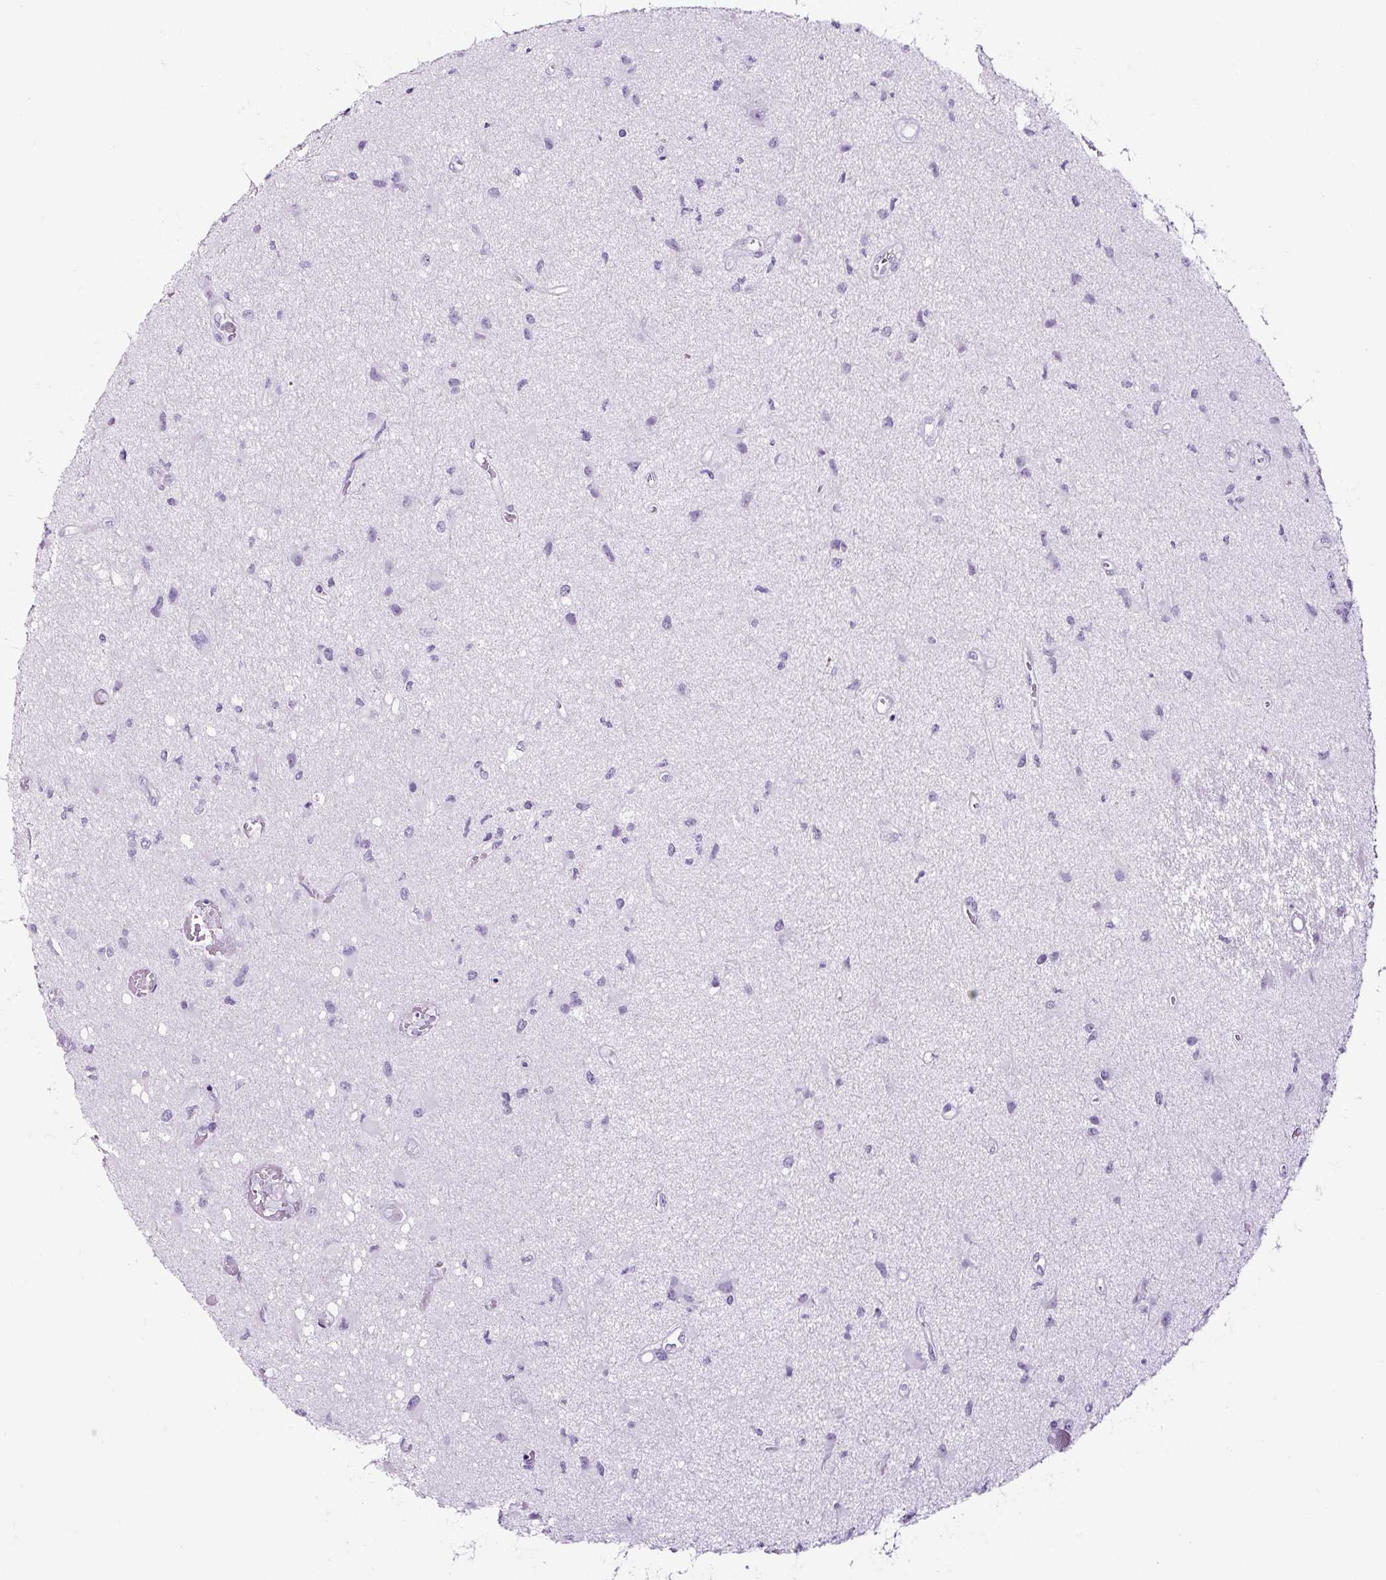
{"staining": {"intensity": "negative", "quantity": "none", "location": "none"}, "tissue": "glioma", "cell_type": "Tumor cells", "image_type": "cancer", "snomed": [{"axis": "morphology", "description": "Glioma, malignant, High grade"}, {"axis": "topography", "description": "Brain"}], "caption": "This image is of malignant high-grade glioma stained with immunohistochemistry (IHC) to label a protein in brown with the nuclei are counter-stained blue. There is no staining in tumor cells.", "gene": "NPHS2", "patient": {"sex": "male", "age": 67}}